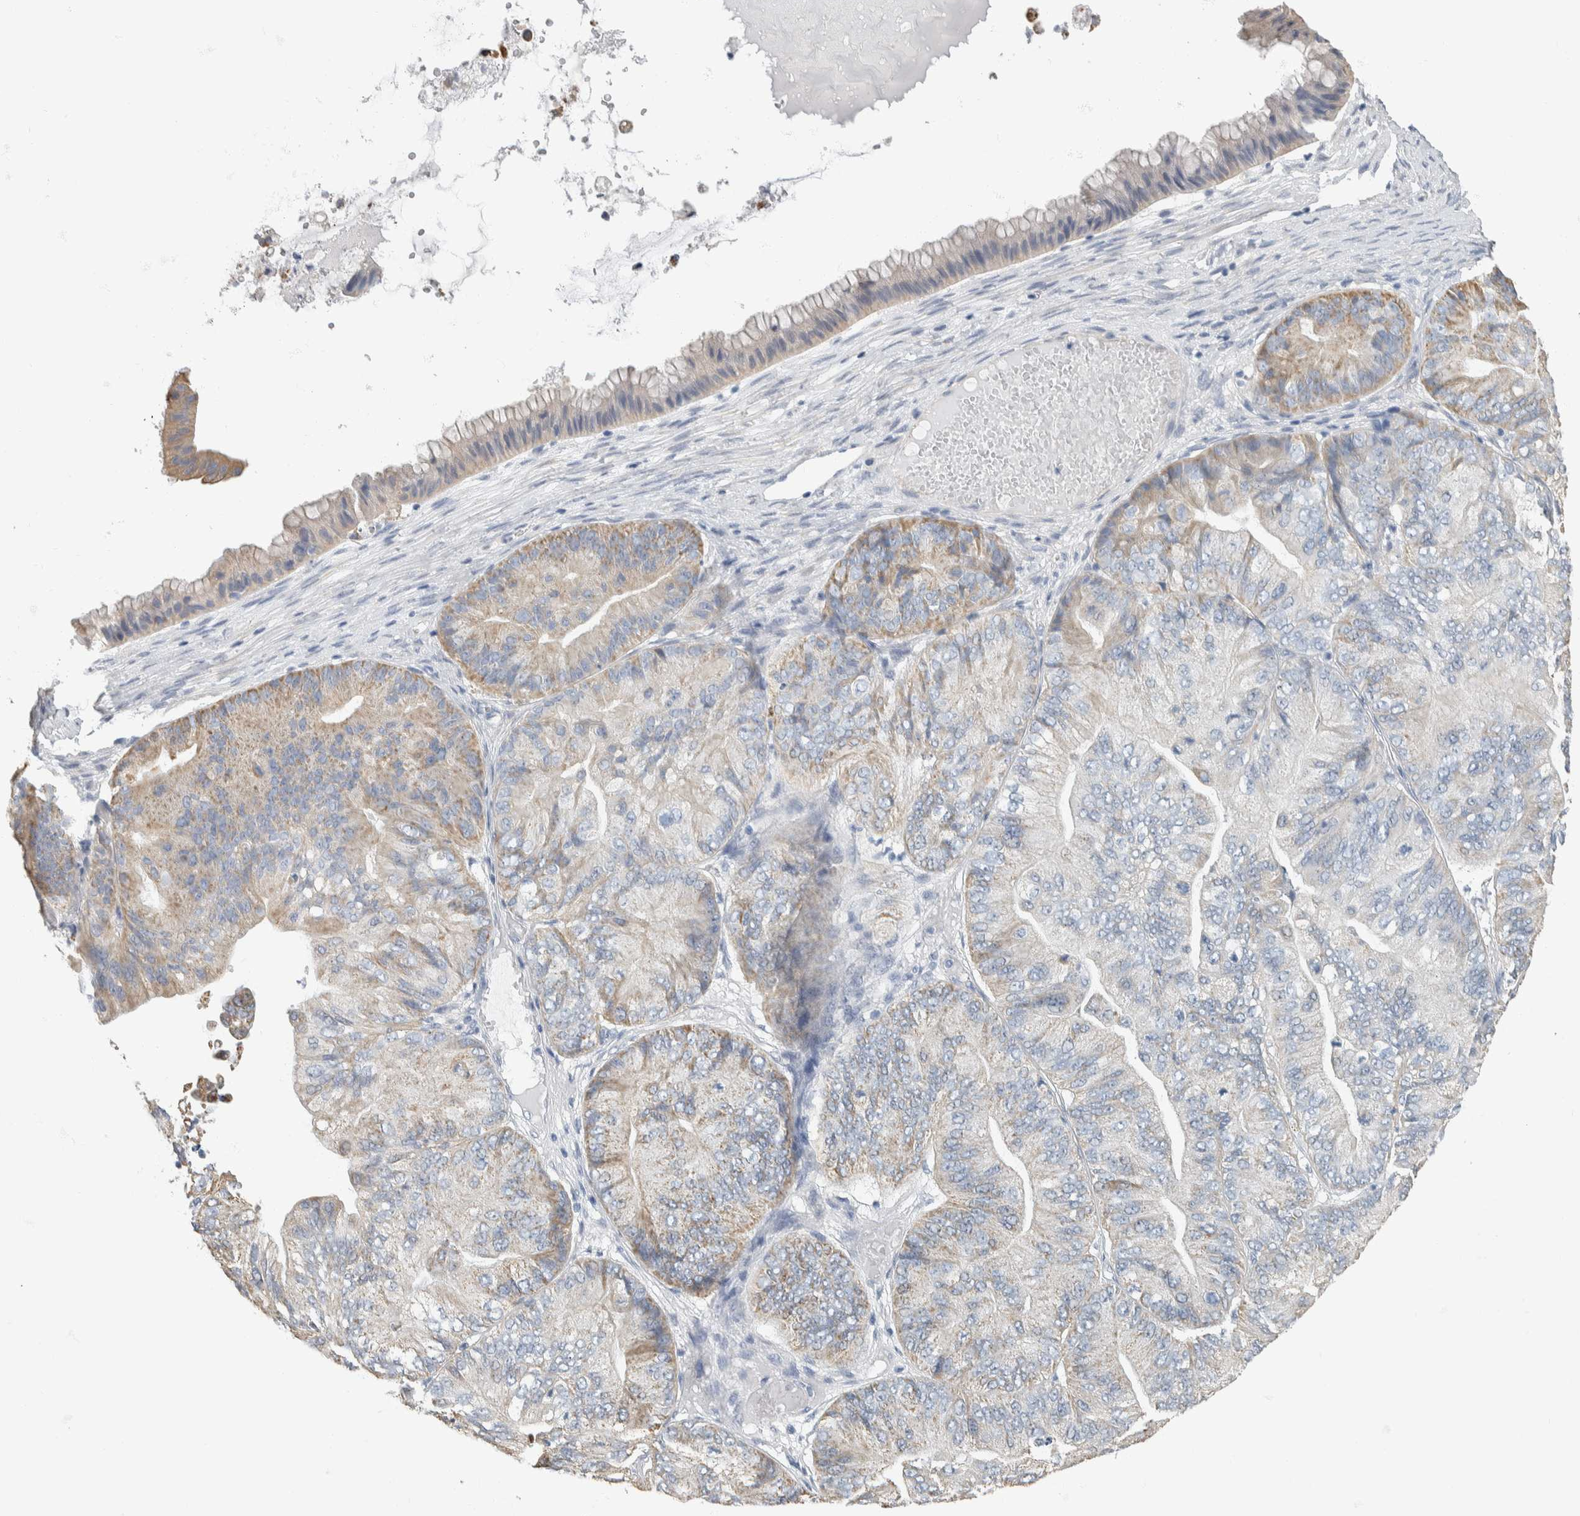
{"staining": {"intensity": "weak", "quantity": "<25%", "location": "cytoplasmic/membranous"}, "tissue": "ovarian cancer", "cell_type": "Tumor cells", "image_type": "cancer", "snomed": [{"axis": "morphology", "description": "Cystadenocarcinoma, mucinous, NOS"}, {"axis": "topography", "description": "Ovary"}], "caption": "Immunohistochemical staining of ovarian cancer (mucinous cystadenocarcinoma) shows no significant staining in tumor cells. (DAB immunohistochemistry (IHC) visualized using brightfield microscopy, high magnification).", "gene": "NEFM", "patient": {"sex": "female", "age": 61}}